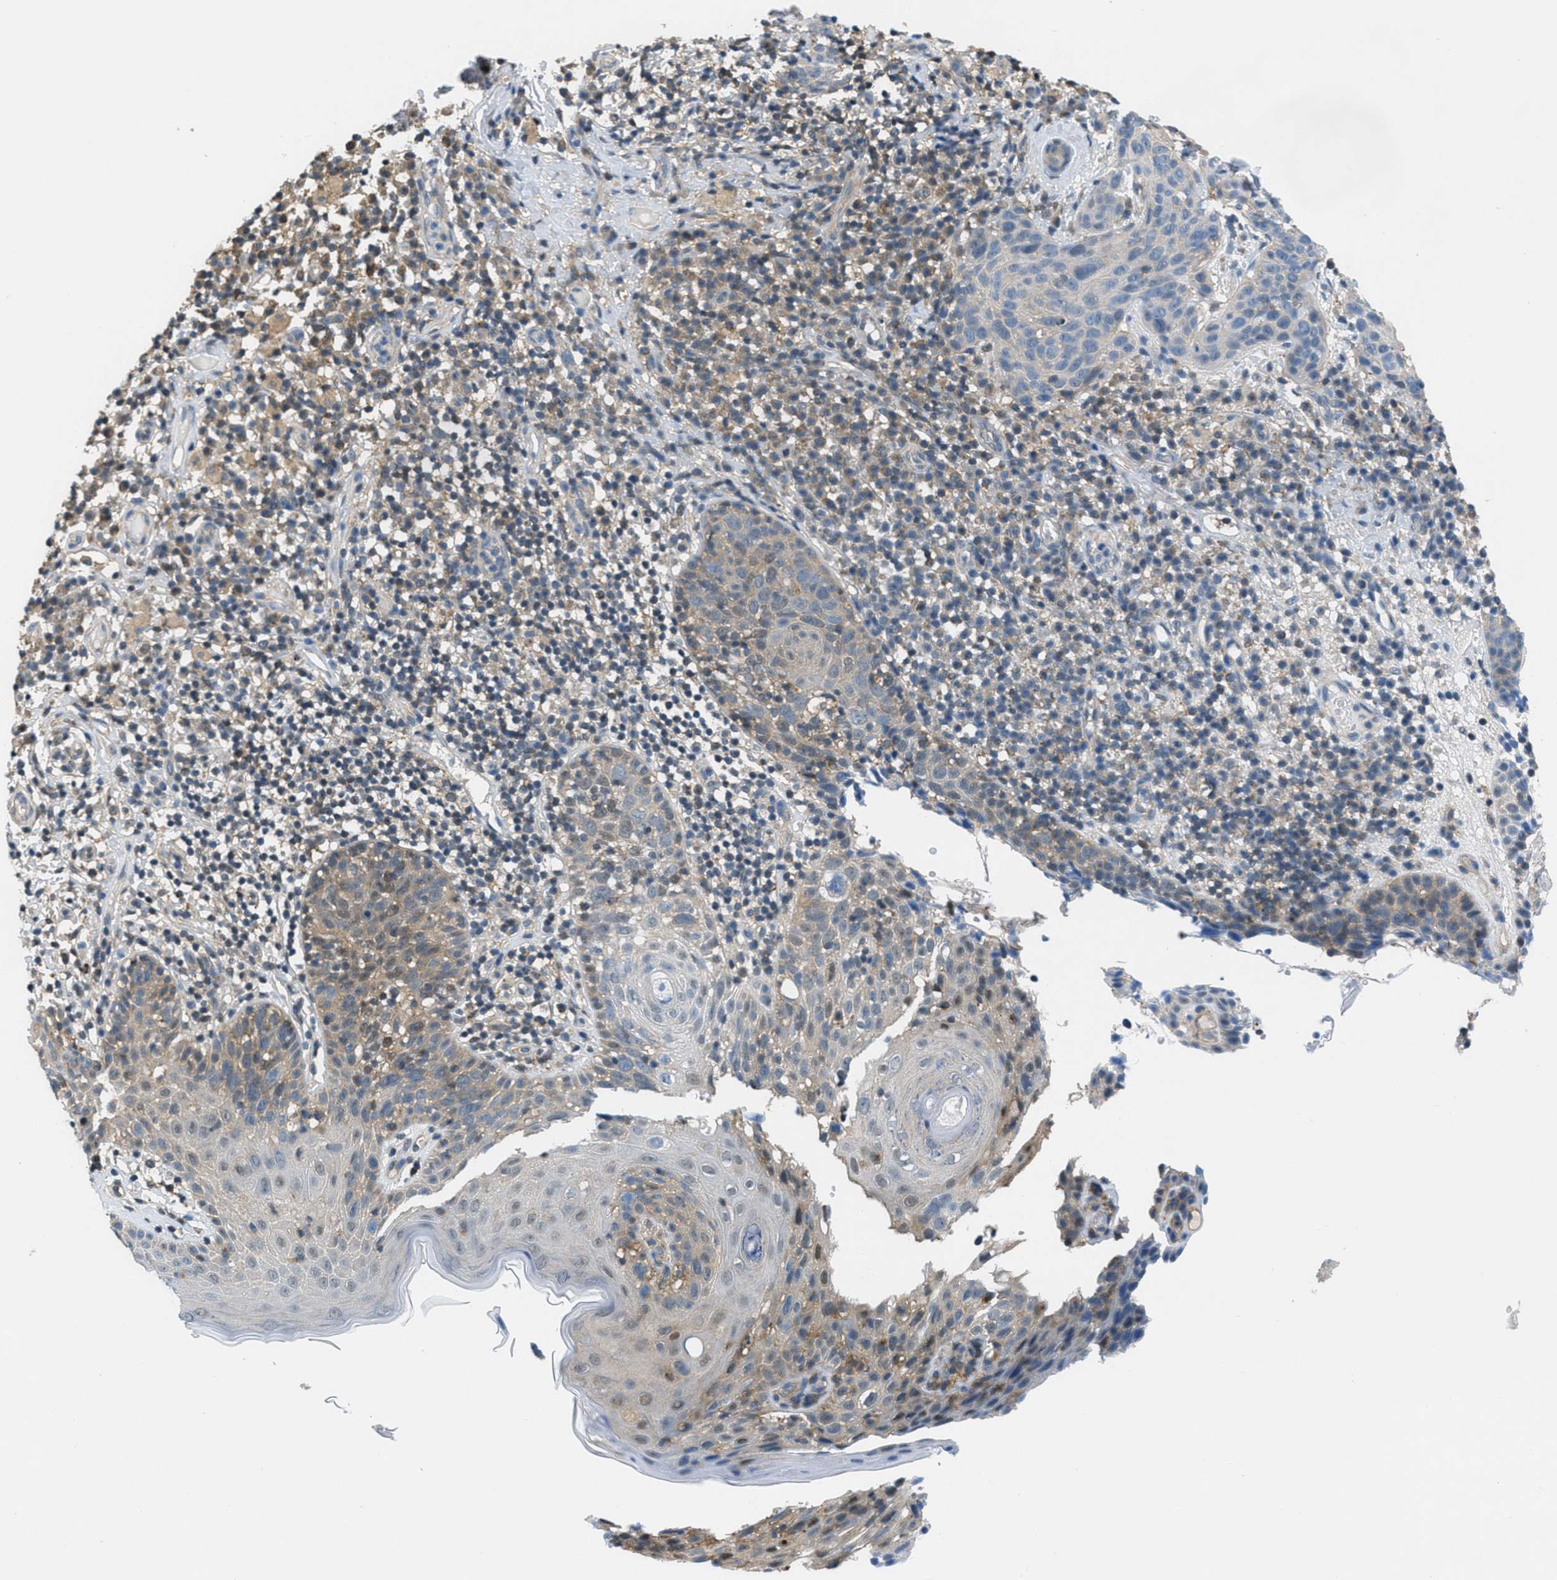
{"staining": {"intensity": "negative", "quantity": "none", "location": "none"}, "tissue": "skin cancer", "cell_type": "Tumor cells", "image_type": "cancer", "snomed": [{"axis": "morphology", "description": "Squamous cell carcinoma in situ, NOS"}, {"axis": "morphology", "description": "Squamous cell carcinoma, NOS"}, {"axis": "topography", "description": "Skin"}], "caption": "This is an immunohistochemistry micrograph of squamous cell carcinoma in situ (skin). There is no staining in tumor cells.", "gene": "PIP5K1C", "patient": {"sex": "male", "age": 93}}